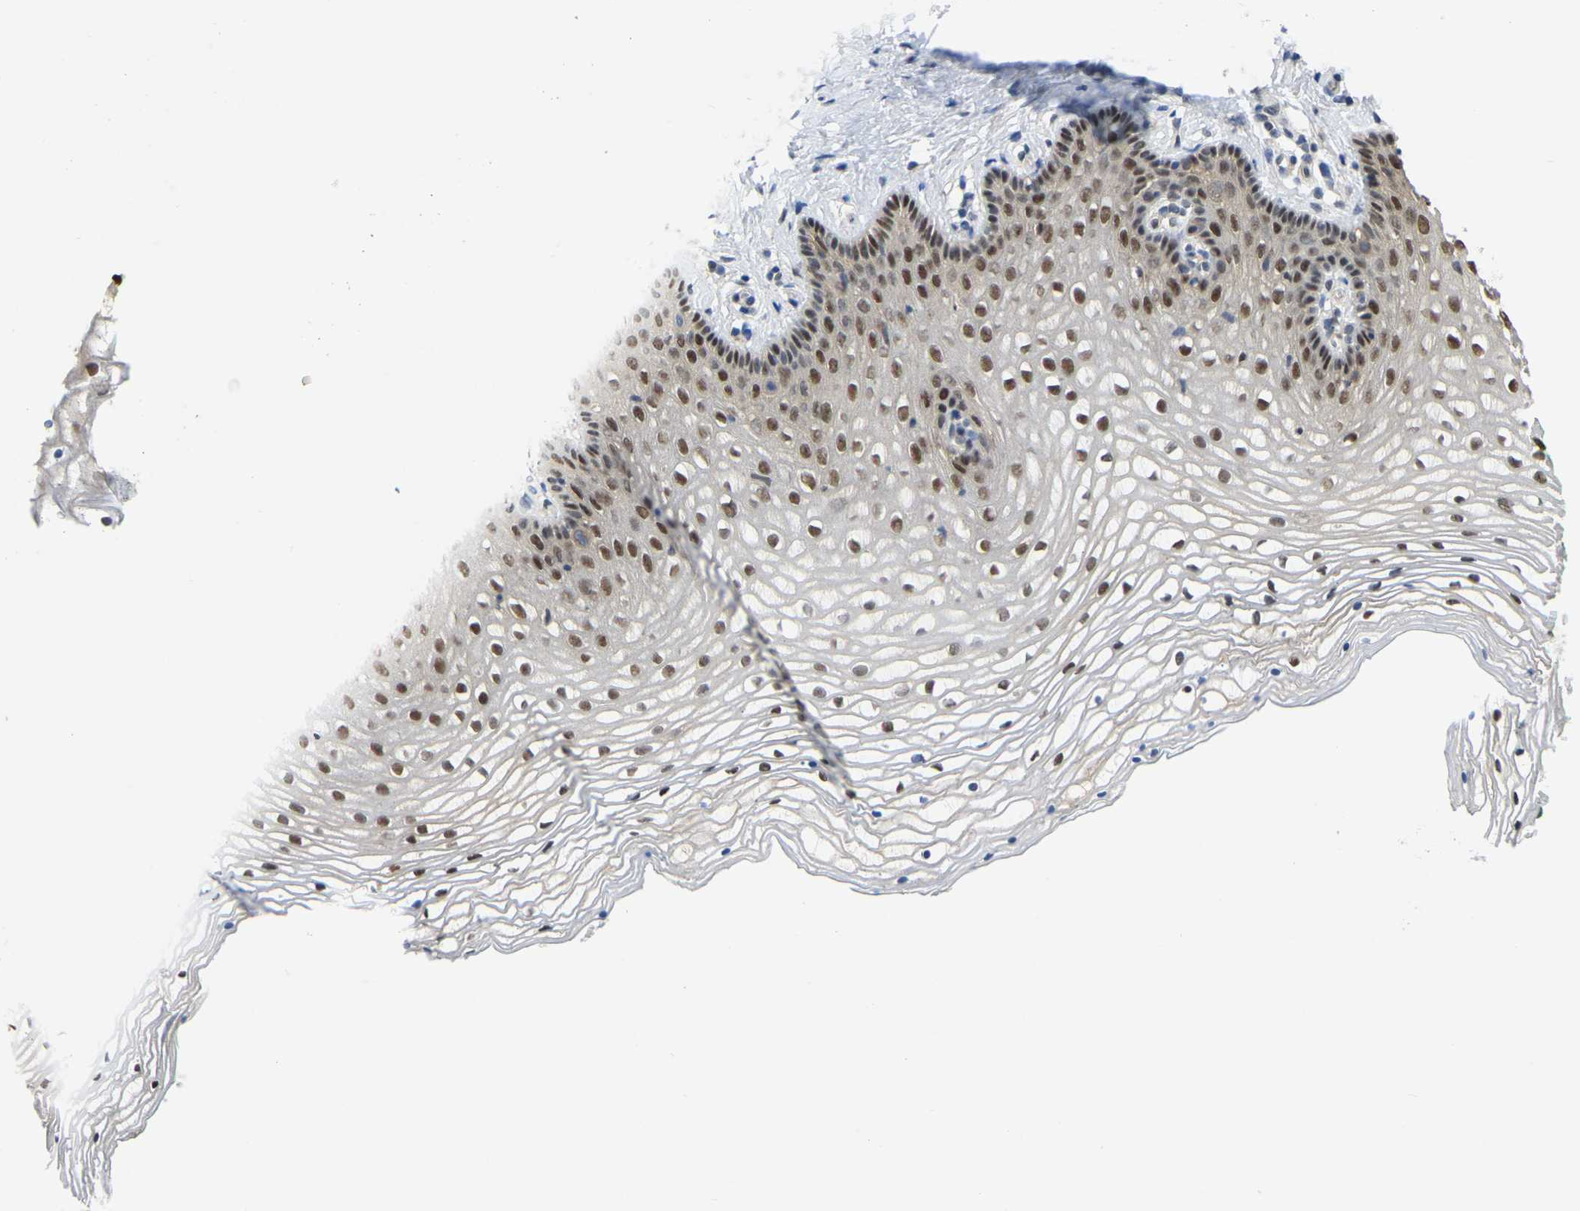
{"staining": {"intensity": "moderate", "quantity": ">75%", "location": "nuclear"}, "tissue": "vagina", "cell_type": "Squamous epithelial cells", "image_type": "normal", "snomed": [{"axis": "morphology", "description": "Normal tissue, NOS"}, {"axis": "topography", "description": "Vagina"}], "caption": "Protein expression analysis of benign human vagina reveals moderate nuclear positivity in approximately >75% of squamous epithelial cells. (IHC, brightfield microscopy, high magnification).", "gene": "KLRG2", "patient": {"sex": "female", "age": 32}}